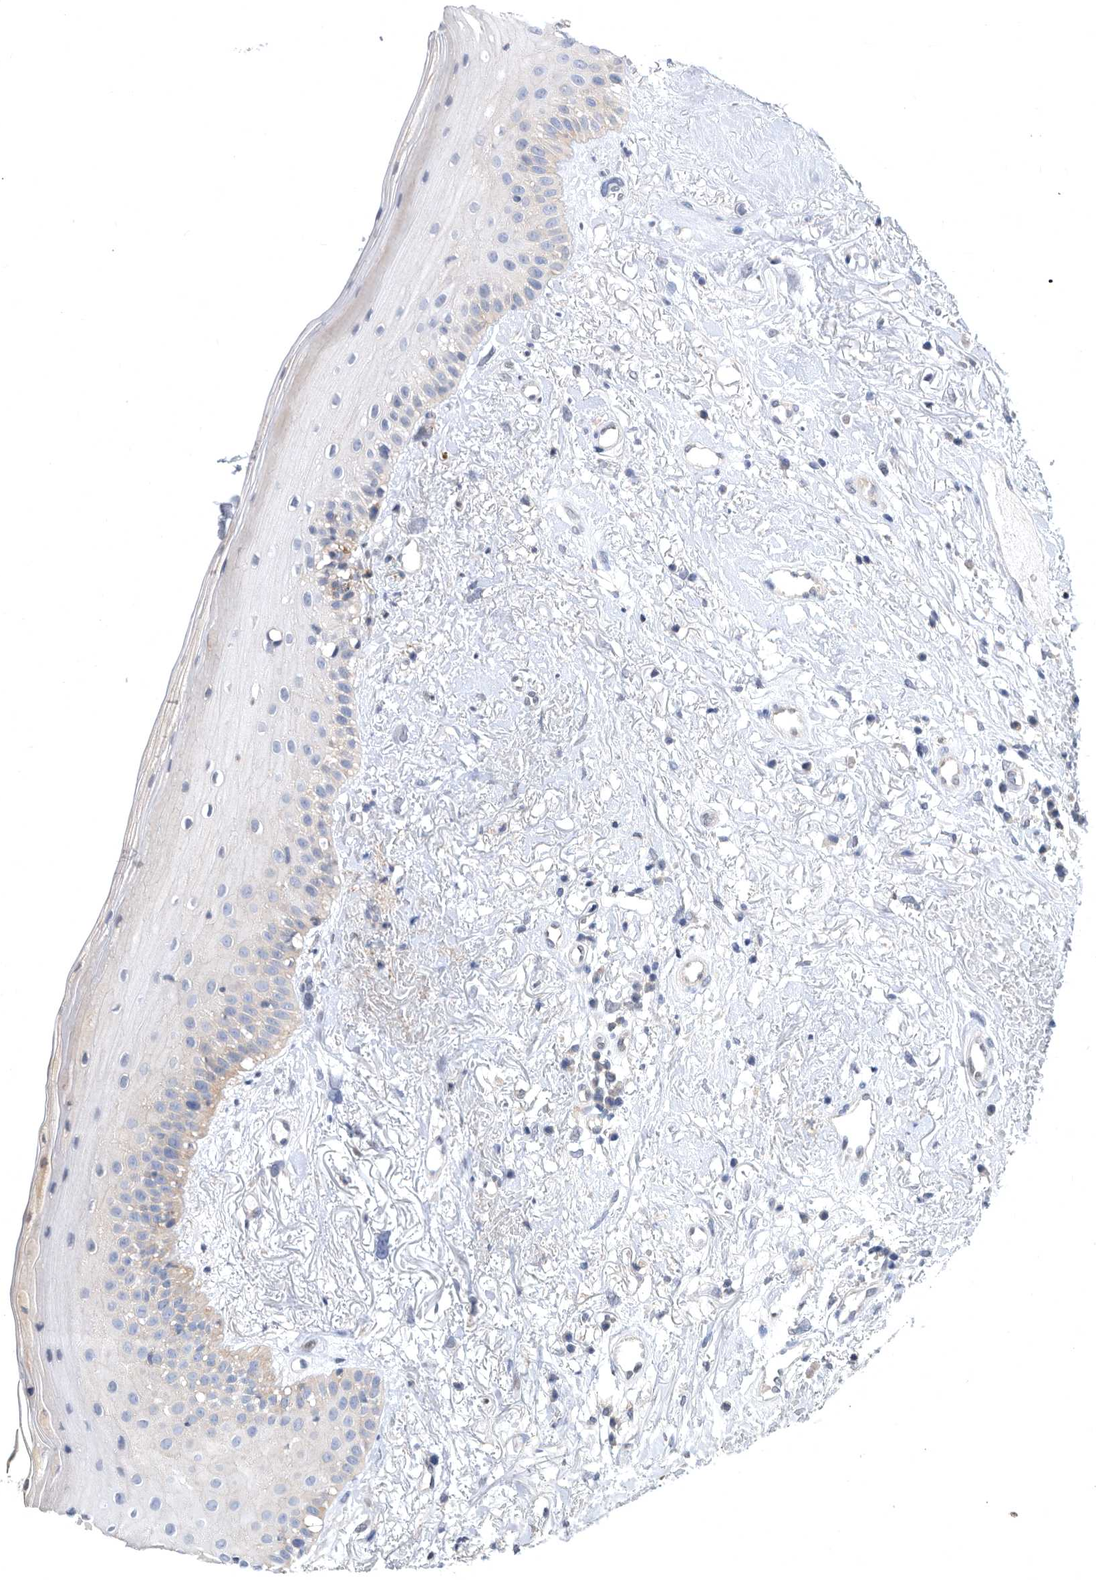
{"staining": {"intensity": "moderate", "quantity": "<25%", "location": "cytoplasmic/membranous"}, "tissue": "oral mucosa", "cell_type": "Squamous epithelial cells", "image_type": "normal", "snomed": [{"axis": "morphology", "description": "Normal tissue, NOS"}, {"axis": "topography", "description": "Oral tissue"}], "caption": "There is low levels of moderate cytoplasmic/membranous staining in squamous epithelial cells of unremarkable oral mucosa, as demonstrated by immunohistochemical staining (brown color).", "gene": "CCT4", "patient": {"sex": "female", "age": 63}}